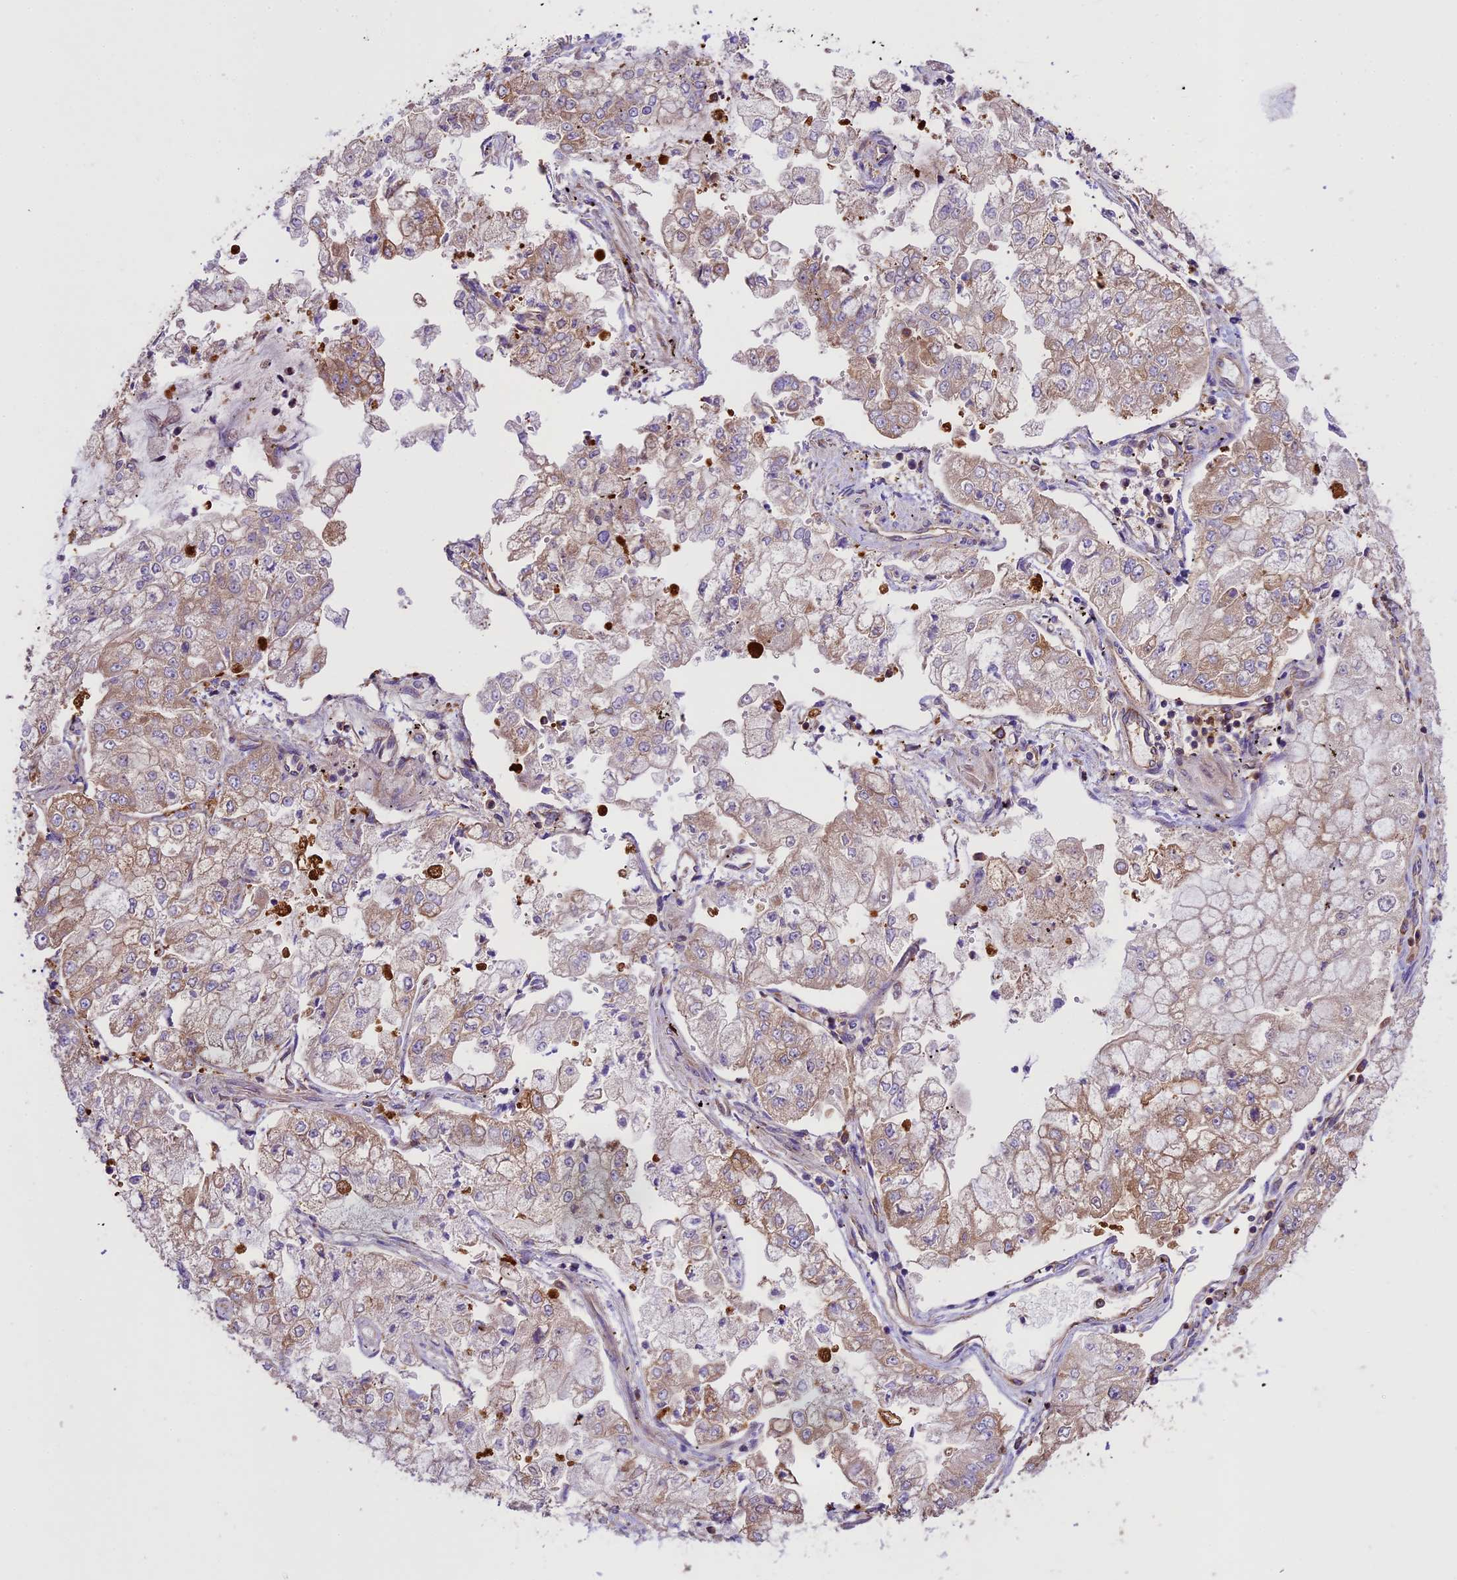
{"staining": {"intensity": "weak", "quantity": "25%-75%", "location": "cytoplasmic/membranous"}, "tissue": "stomach cancer", "cell_type": "Tumor cells", "image_type": "cancer", "snomed": [{"axis": "morphology", "description": "Adenocarcinoma, NOS"}, {"axis": "topography", "description": "Stomach"}], "caption": "Weak cytoplasmic/membranous staining for a protein is identified in about 25%-75% of tumor cells of adenocarcinoma (stomach) using immunohistochemistry.", "gene": "KARS1", "patient": {"sex": "male", "age": 76}}